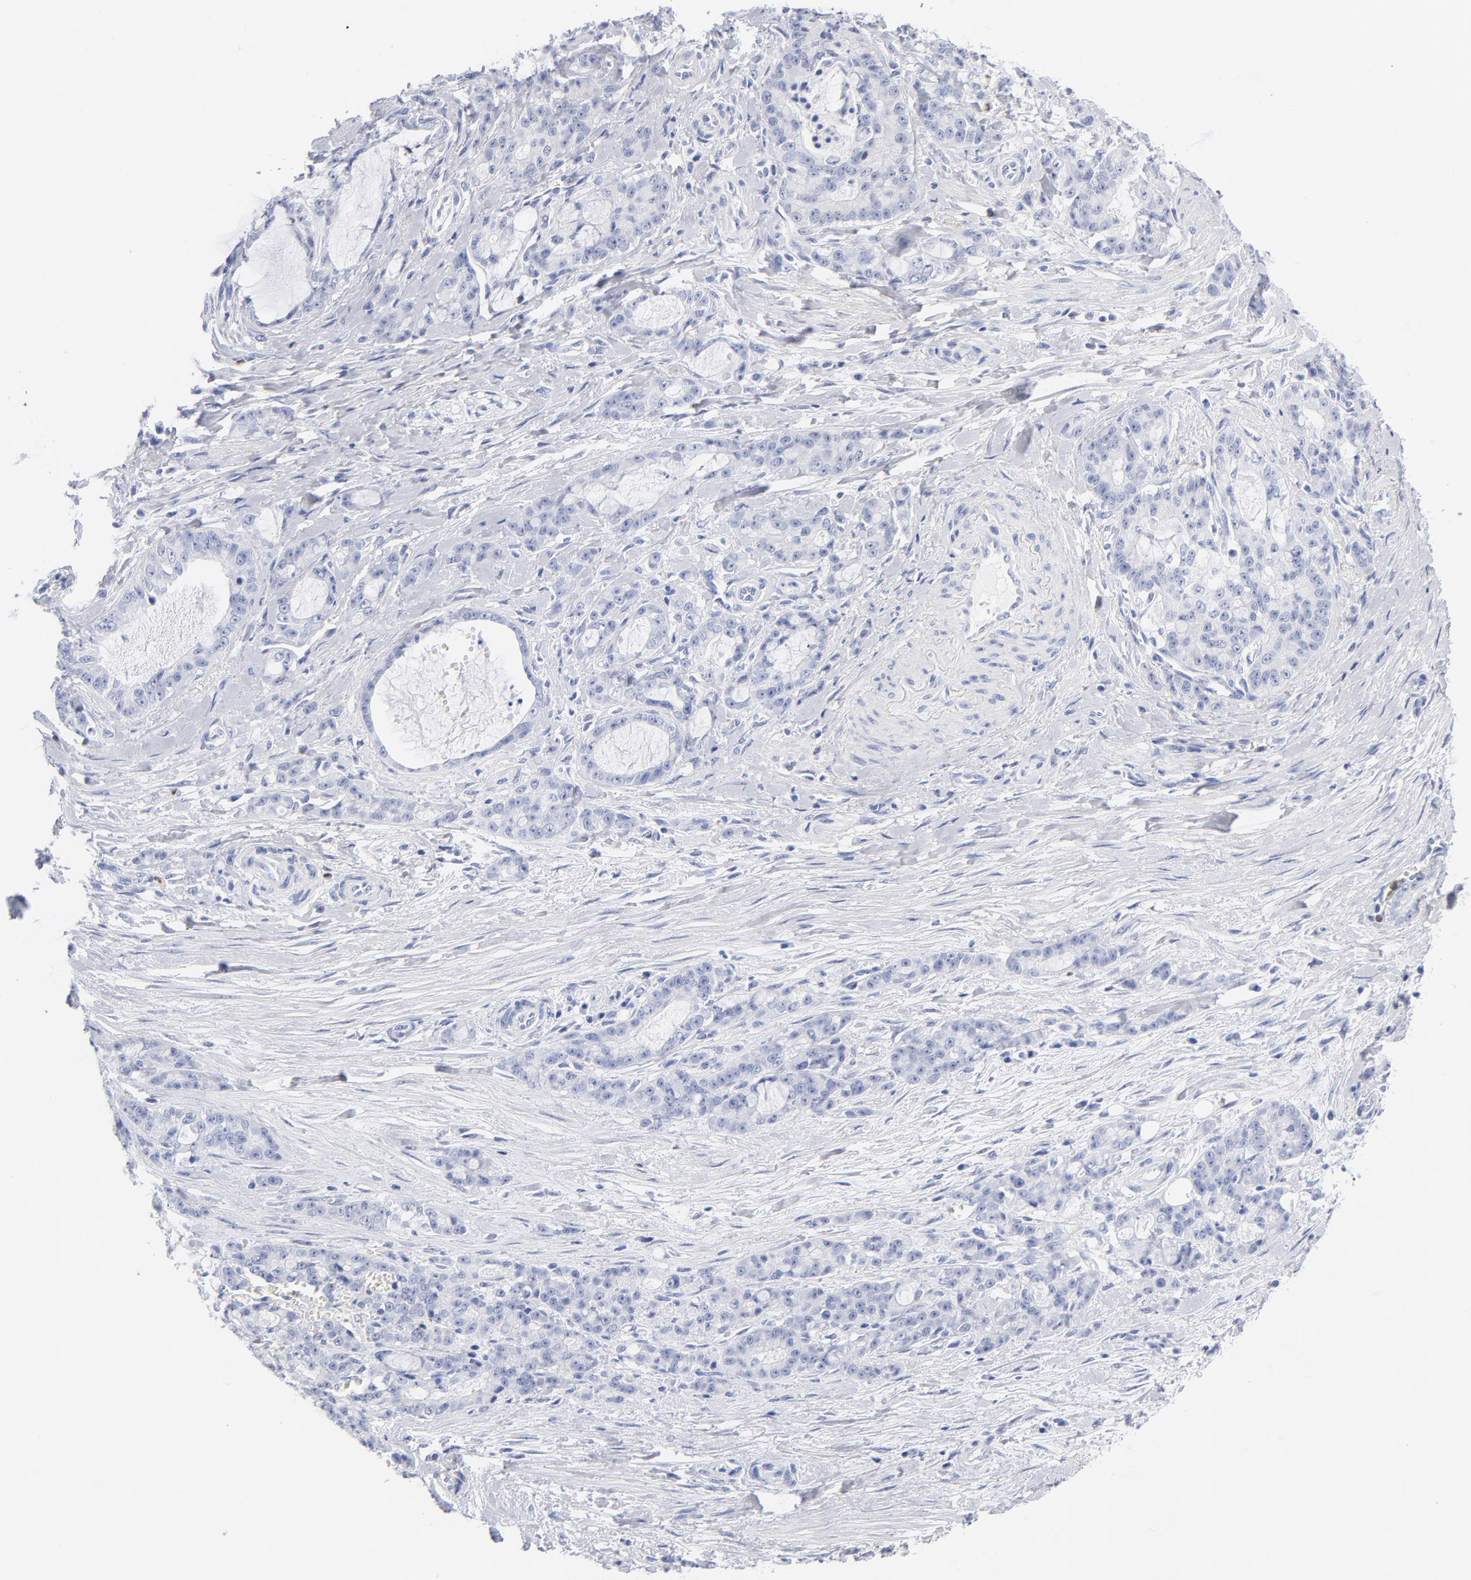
{"staining": {"intensity": "negative", "quantity": "none", "location": "none"}, "tissue": "pancreatic cancer", "cell_type": "Tumor cells", "image_type": "cancer", "snomed": [{"axis": "morphology", "description": "Adenocarcinoma, NOS"}, {"axis": "topography", "description": "Pancreas"}], "caption": "Protein analysis of pancreatic cancer shows no significant expression in tumor cells.", "gene": "ARG1", "patient": {"sex": "female", "age": 73}}